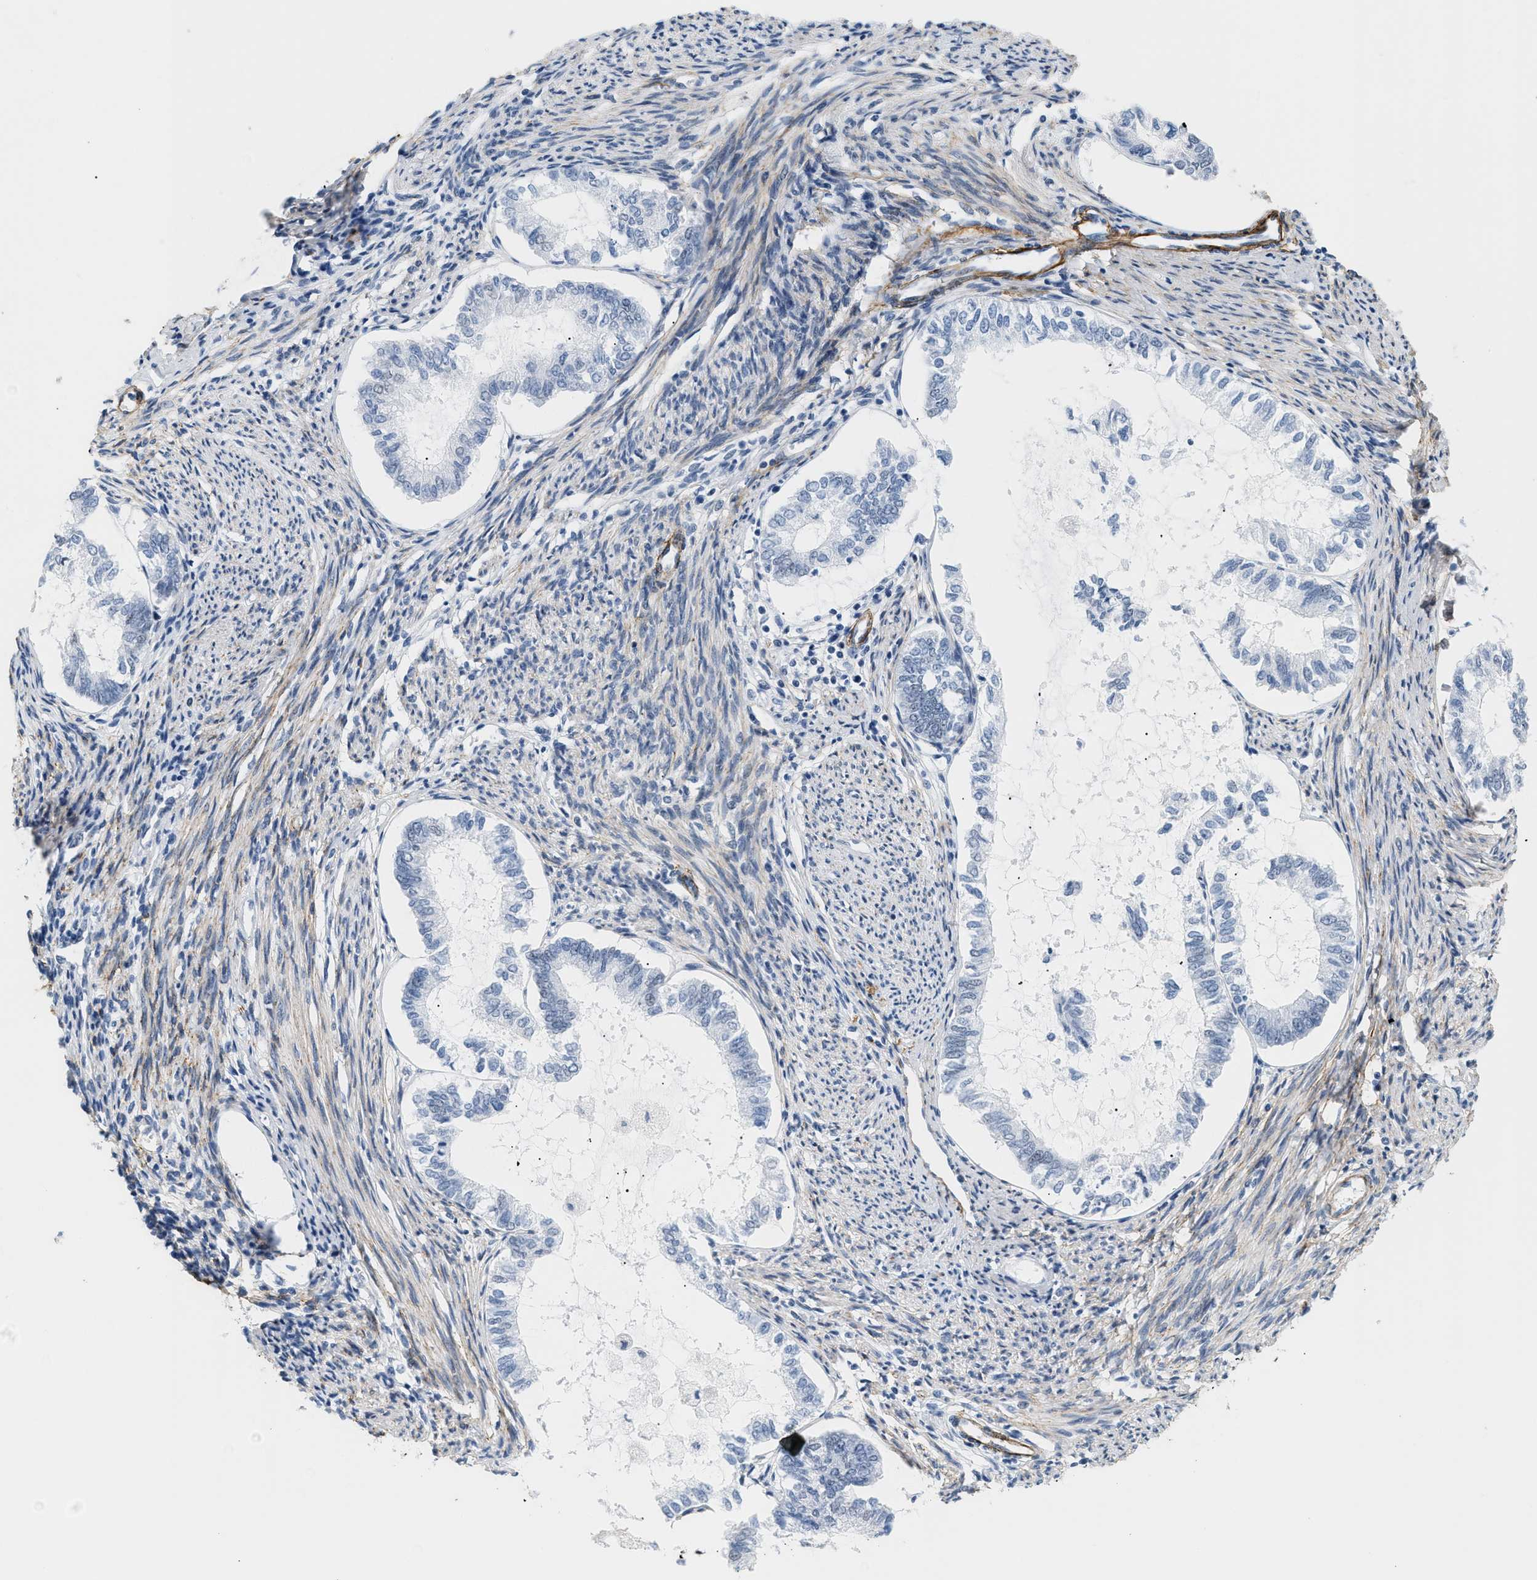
{"staining": {"intensity": "negative", "quantity": "none", "location": "none"}, "tissue": "endometrial cancer", "cell_type": "Tumor cells", "image_type": "cancer", "snomed": [{"axis": "morphology", "description": "Adenocarcinoma, NOS"}, {"axis": "topography", "description": "Endometrium"}], "caption": "This is a micrograph of IHC staining of endometrial cancer, which shows no staining in tumor cells. The staining is performed using DAB brown chromogen with nuclei counter-stained in using hematoxylin.", "gene": "ELN", "patient": {"sex": "female", "age": 86}}